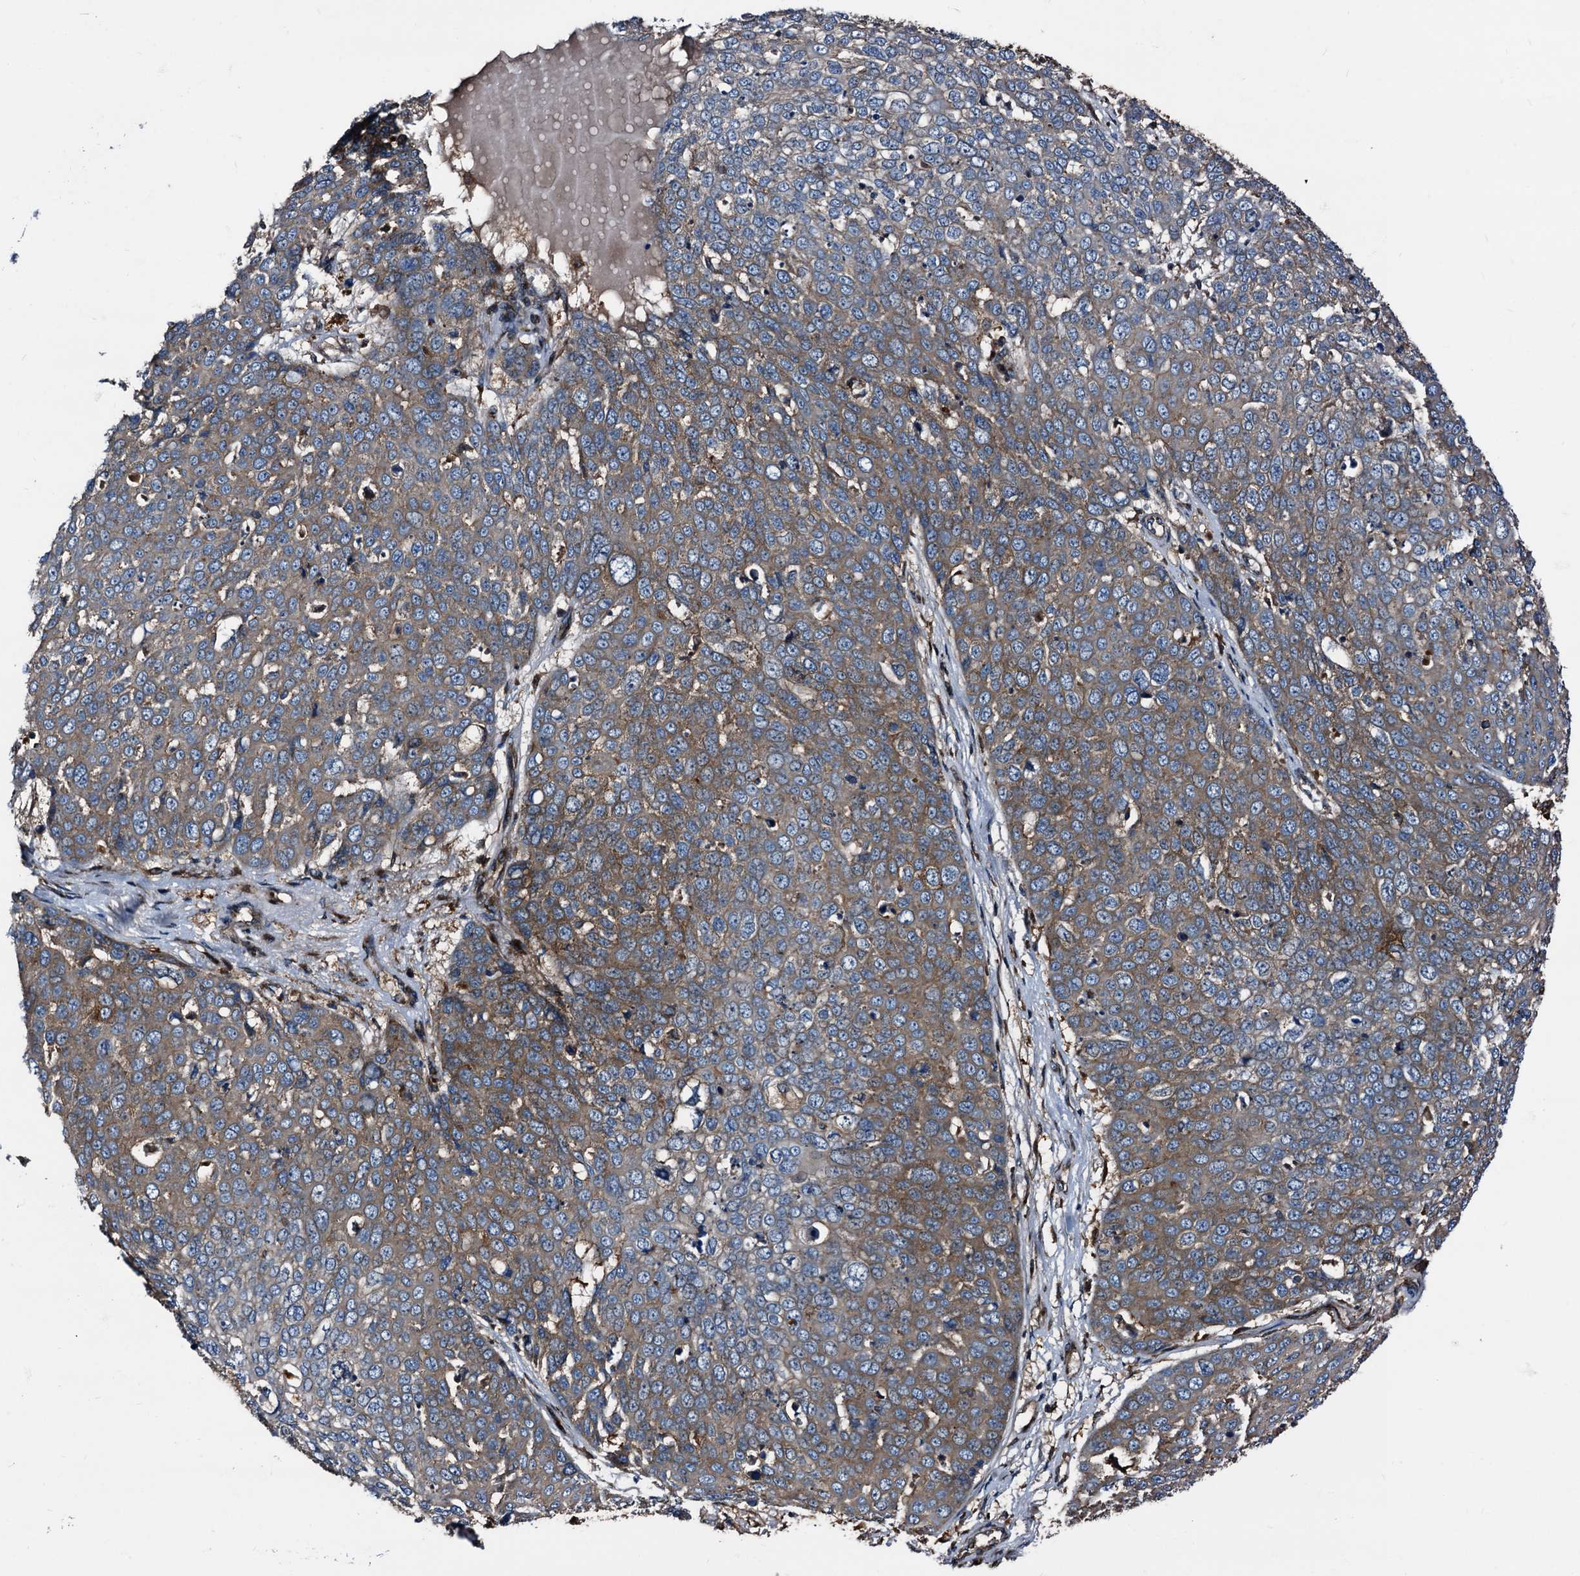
{"staining": {"intensity": "moderate", "quantity": "25%-75%", "location": "cytoplasmic/membranous"}, "tissue": "skin cancer", "cell_type": "Tumor cells", "image_type": "cancer", "snomed": [{"axis": "morphology", "description": "Squamous cell carcinoma, NOS"}, {"axis": "topography", "description": "Skin"}], "caption": "Immunohistochemical staining of skin squamous cell carcinoma displays medium levels of moderate cytoplasmic/membranous expression in approximately 25%-75% of tumor cells.", "gene": "PEX5", "patient": {"sex": "male", "age": 71}}